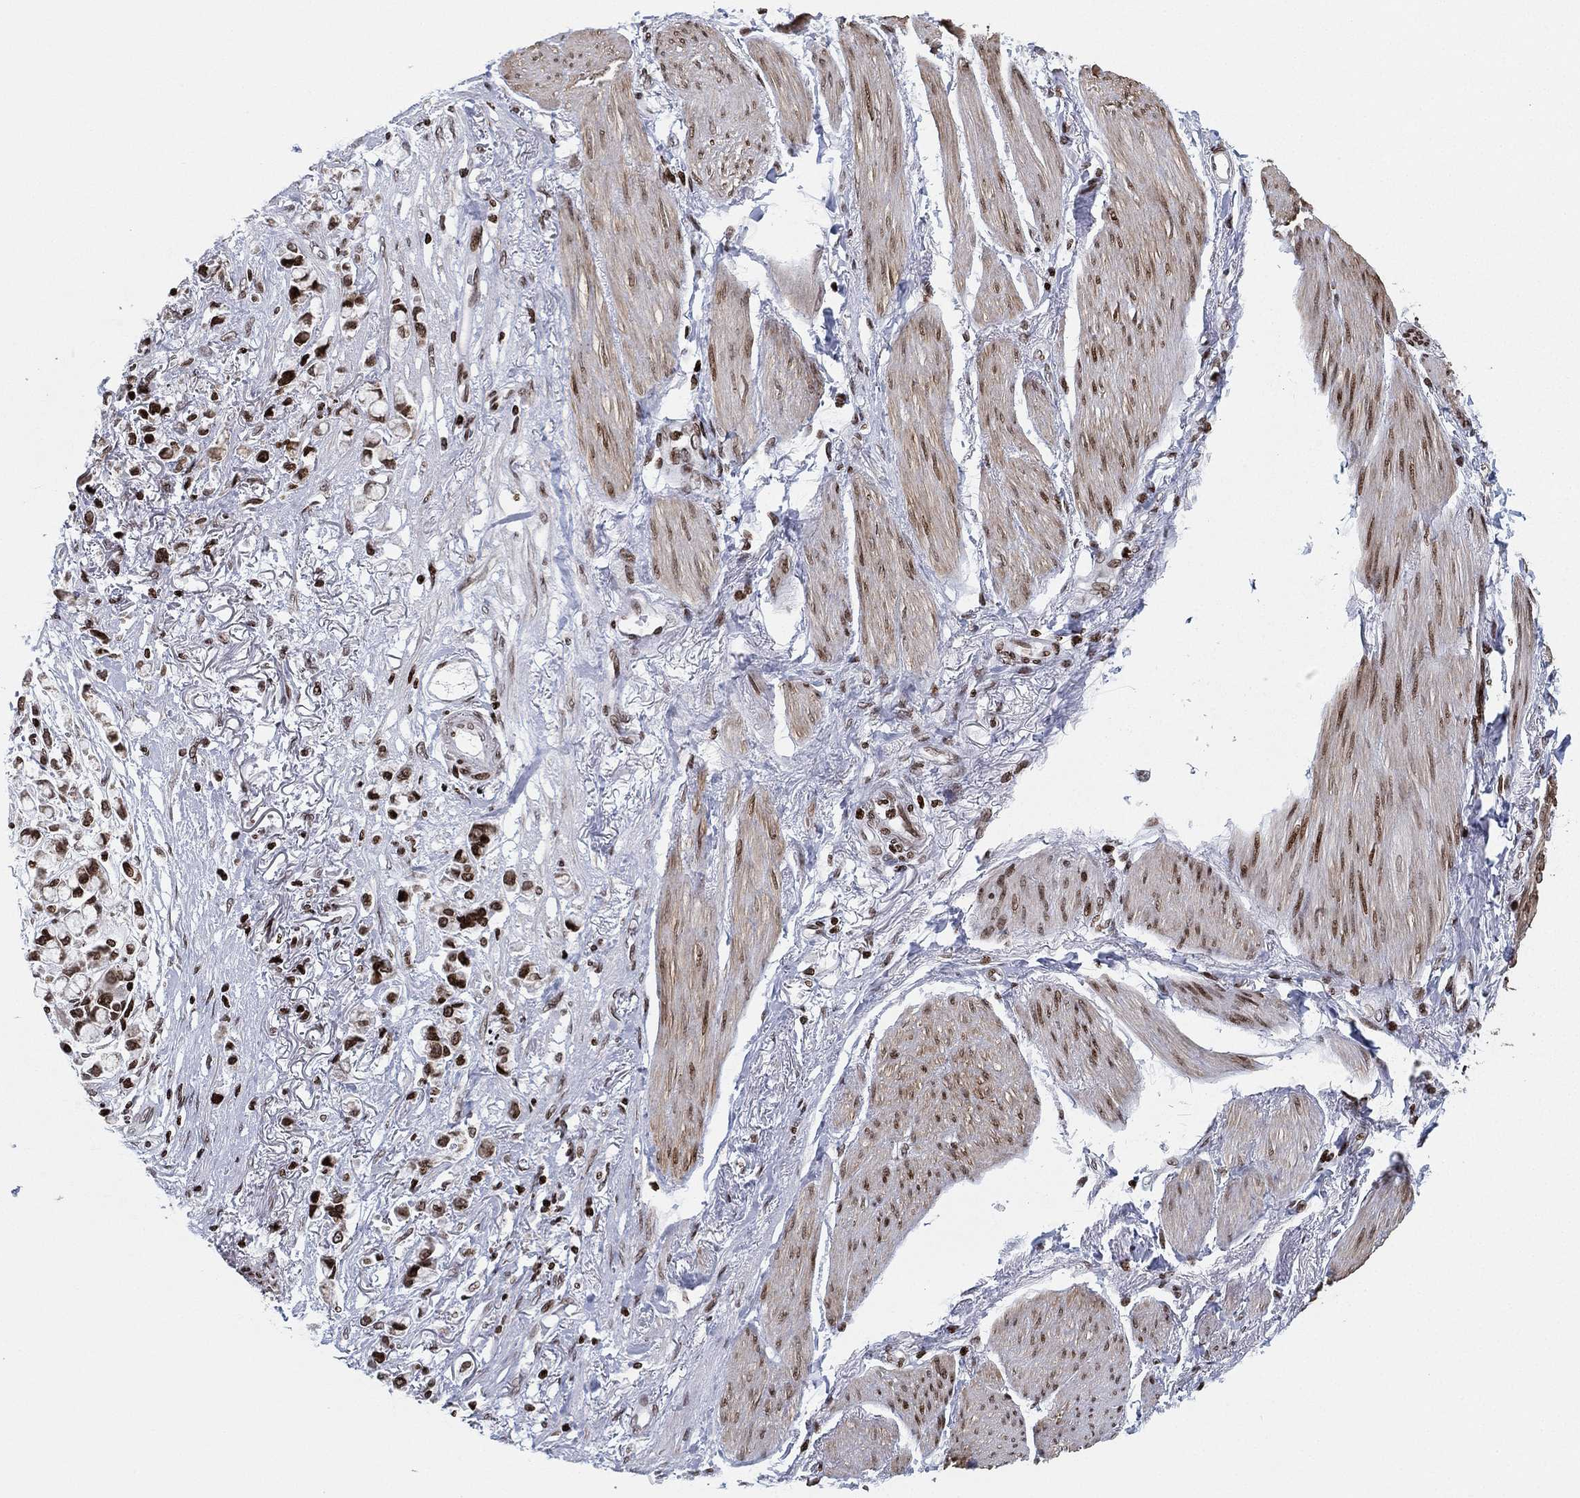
{"staining": {"intensity": "strong", "quantity": "25%-75%", "location": "nuclear"}, "tissue": "stomach cancer", "cell_type": "Tumor cells", "image_type": "cancer", "snomed": [{"axis": "morphology", "description": "Adenocarcinoma, NOS"}, {"axis": "topography", "description": "Stomach"}], "caption": "Stomach cancer (adenocarcinoma) stained for a protein (brown) demonstrates strong nuclear positive positivity in about 25%-75% of tumor cells.", "gene": "MFSD14A", "patient": {"sex": "female", "age": 81}}